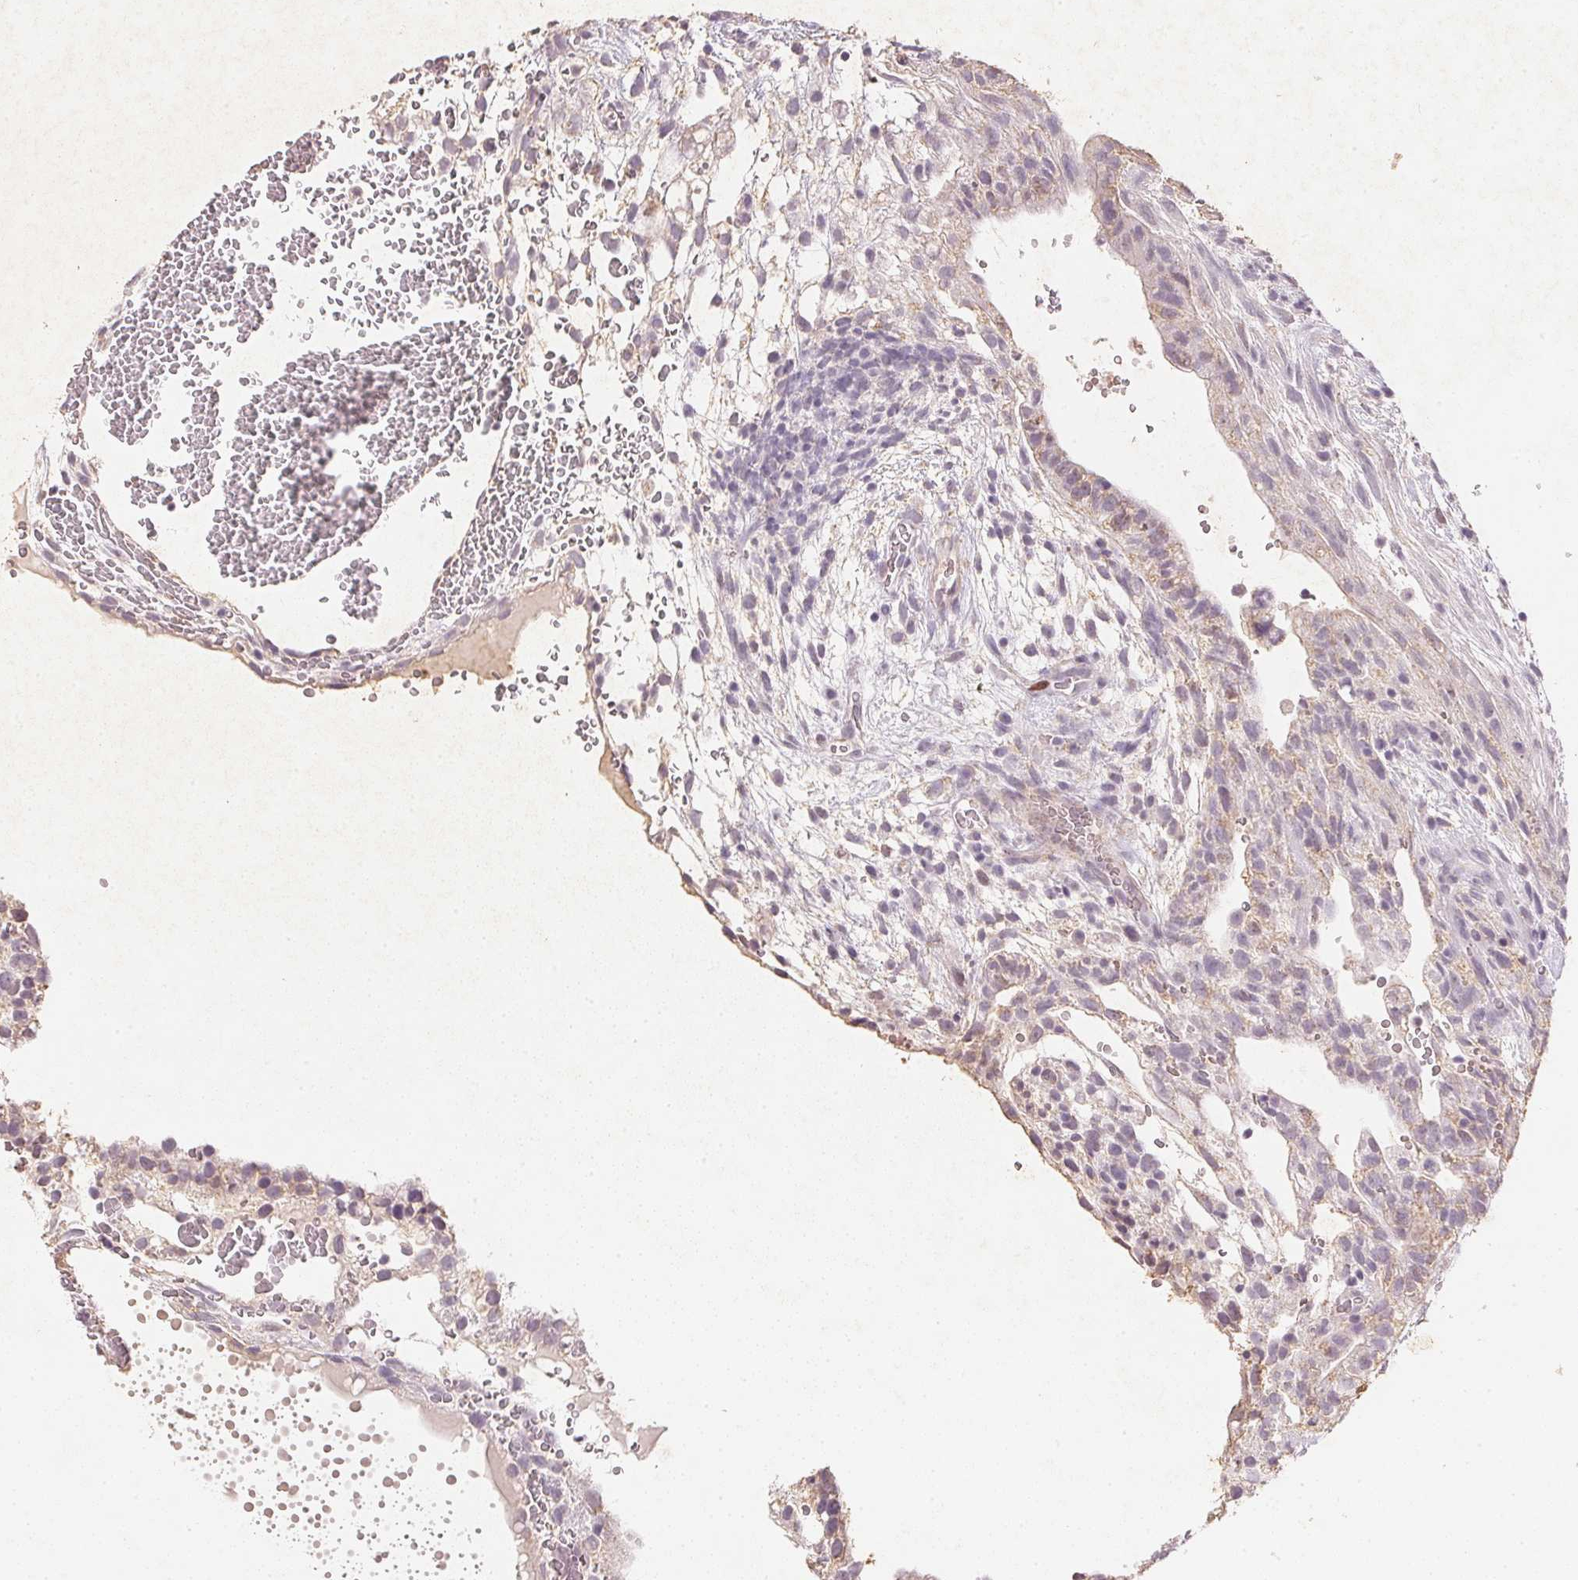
{"staining": {"intensity": "weak", "quantity": "<25%", "location": "cytoplasmic/membranous"}, "tissue": "testis cancer", "cell_type": "Tumor cells", "image_type": "cancer", "snomed": [{"axis": "morphology", "description": "Normal tissue, NOS"}, {"axis": "morphology", "description": "Carcinoma, Embryonal, NOS"}, {"axis": "topography", "description": "Testis"}], "caption": "Testis cancer was stained to show a protein in brown. There is no significant staining in tumor cells.", "gene": "SMTN", "patient": {"sex": "male", "age": 32}}